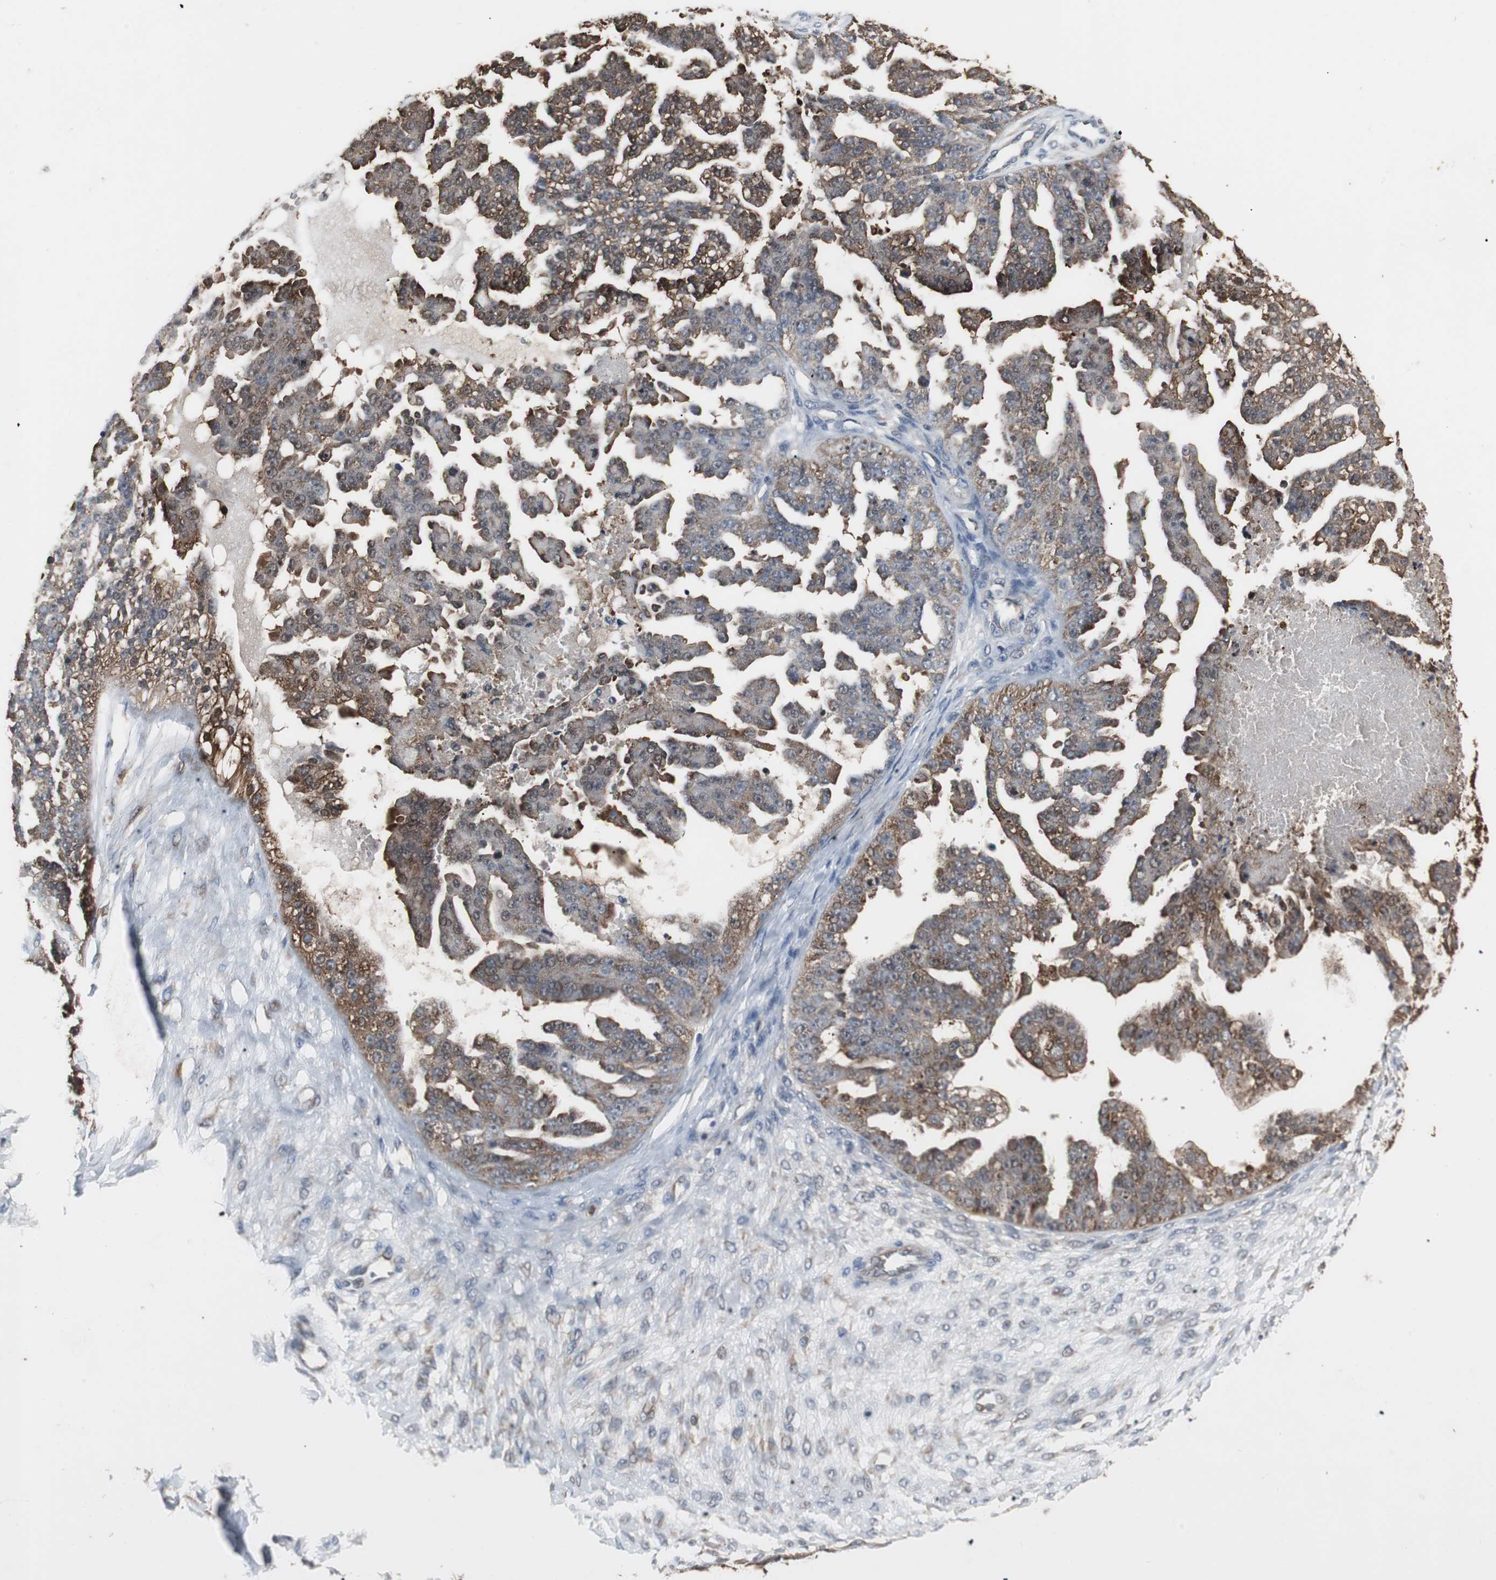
{"staining": {"intensity": "strong", "quantity": ">75%", "location": "cytoplasmic/membranous"}, "tissue": "ovarian cancer", "cell_type": "Tumor cells", "image_type": "cancer", "snomed": [{"axis": "morphology", "description": "Carcinoma, NOS"}, {"axis": "topography", "description": "Soft tissue"}, {"axis": "topography", "description": "Ovary"}], "caption": "Protein staining exhibits strong cytoplasmic/membranous staining in about >75% of tumor cells in ovarian carcinoma. The protein of interest is shown in brown color, while the nuclei are stained blue.", "gene": "ZSCAN22", "patient": {"sex": "female", "age": 54}}